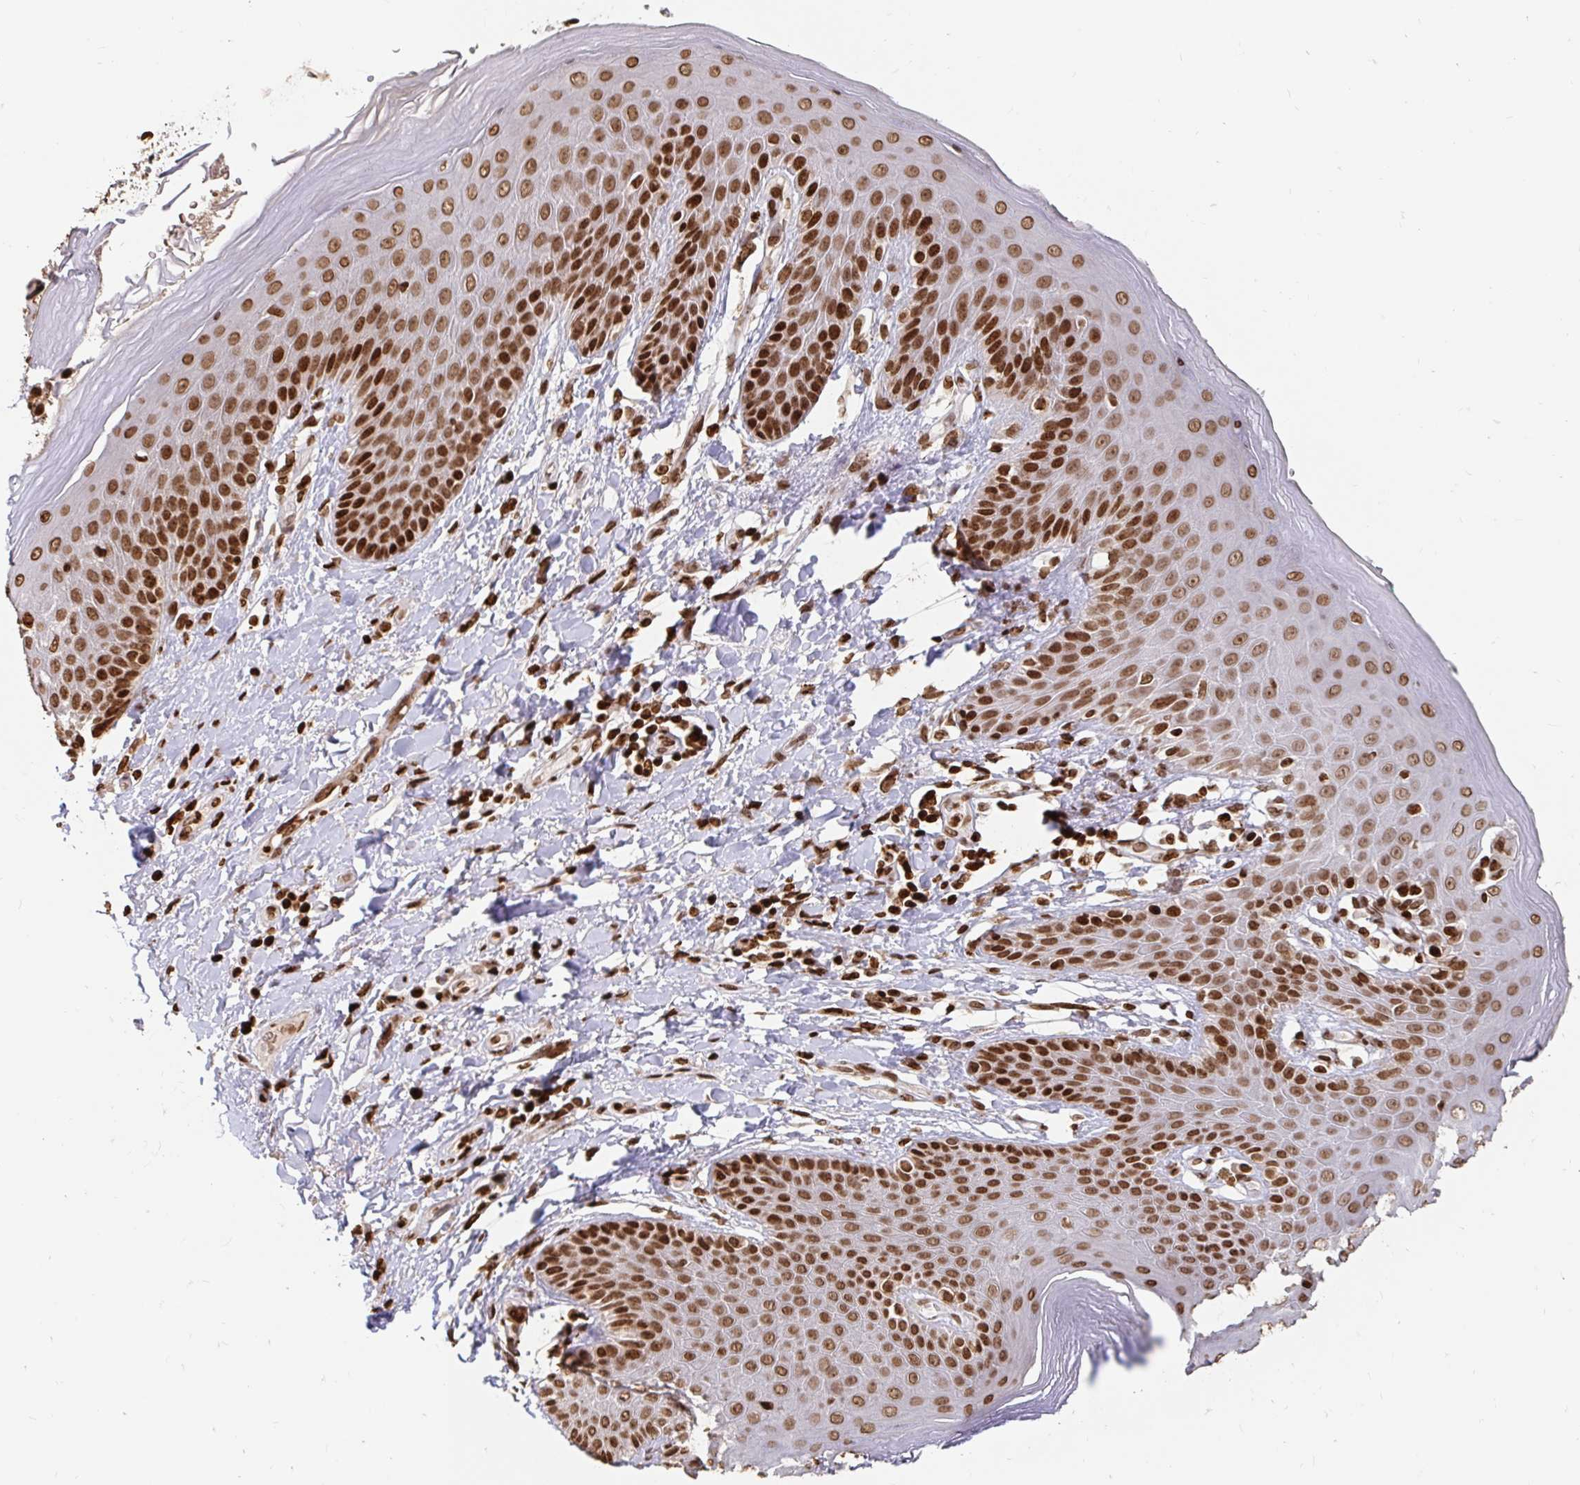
{"staining": {"intensity": "moderate", "quantity": ">75%", "location": "nuclear"}, "tissue": "skin", "cell_type": "Epidermal cells", "image_type": "normal", "snomed": [{"axis": "morphology", "description": "Normal tissue, NOS"}, {"axis": "topography", "description": "Anal"}, {"axis": "topography", "description": "Peripheral nerve tissue"}], "caption": "An immunohistochemistry image of benign tissue is shown. Protein staining in brown highlights moderate nuclear positivity in skin within epidermal cells.", "gene": "H2BC5", "patient": {"sex": "male", "age": 51}}